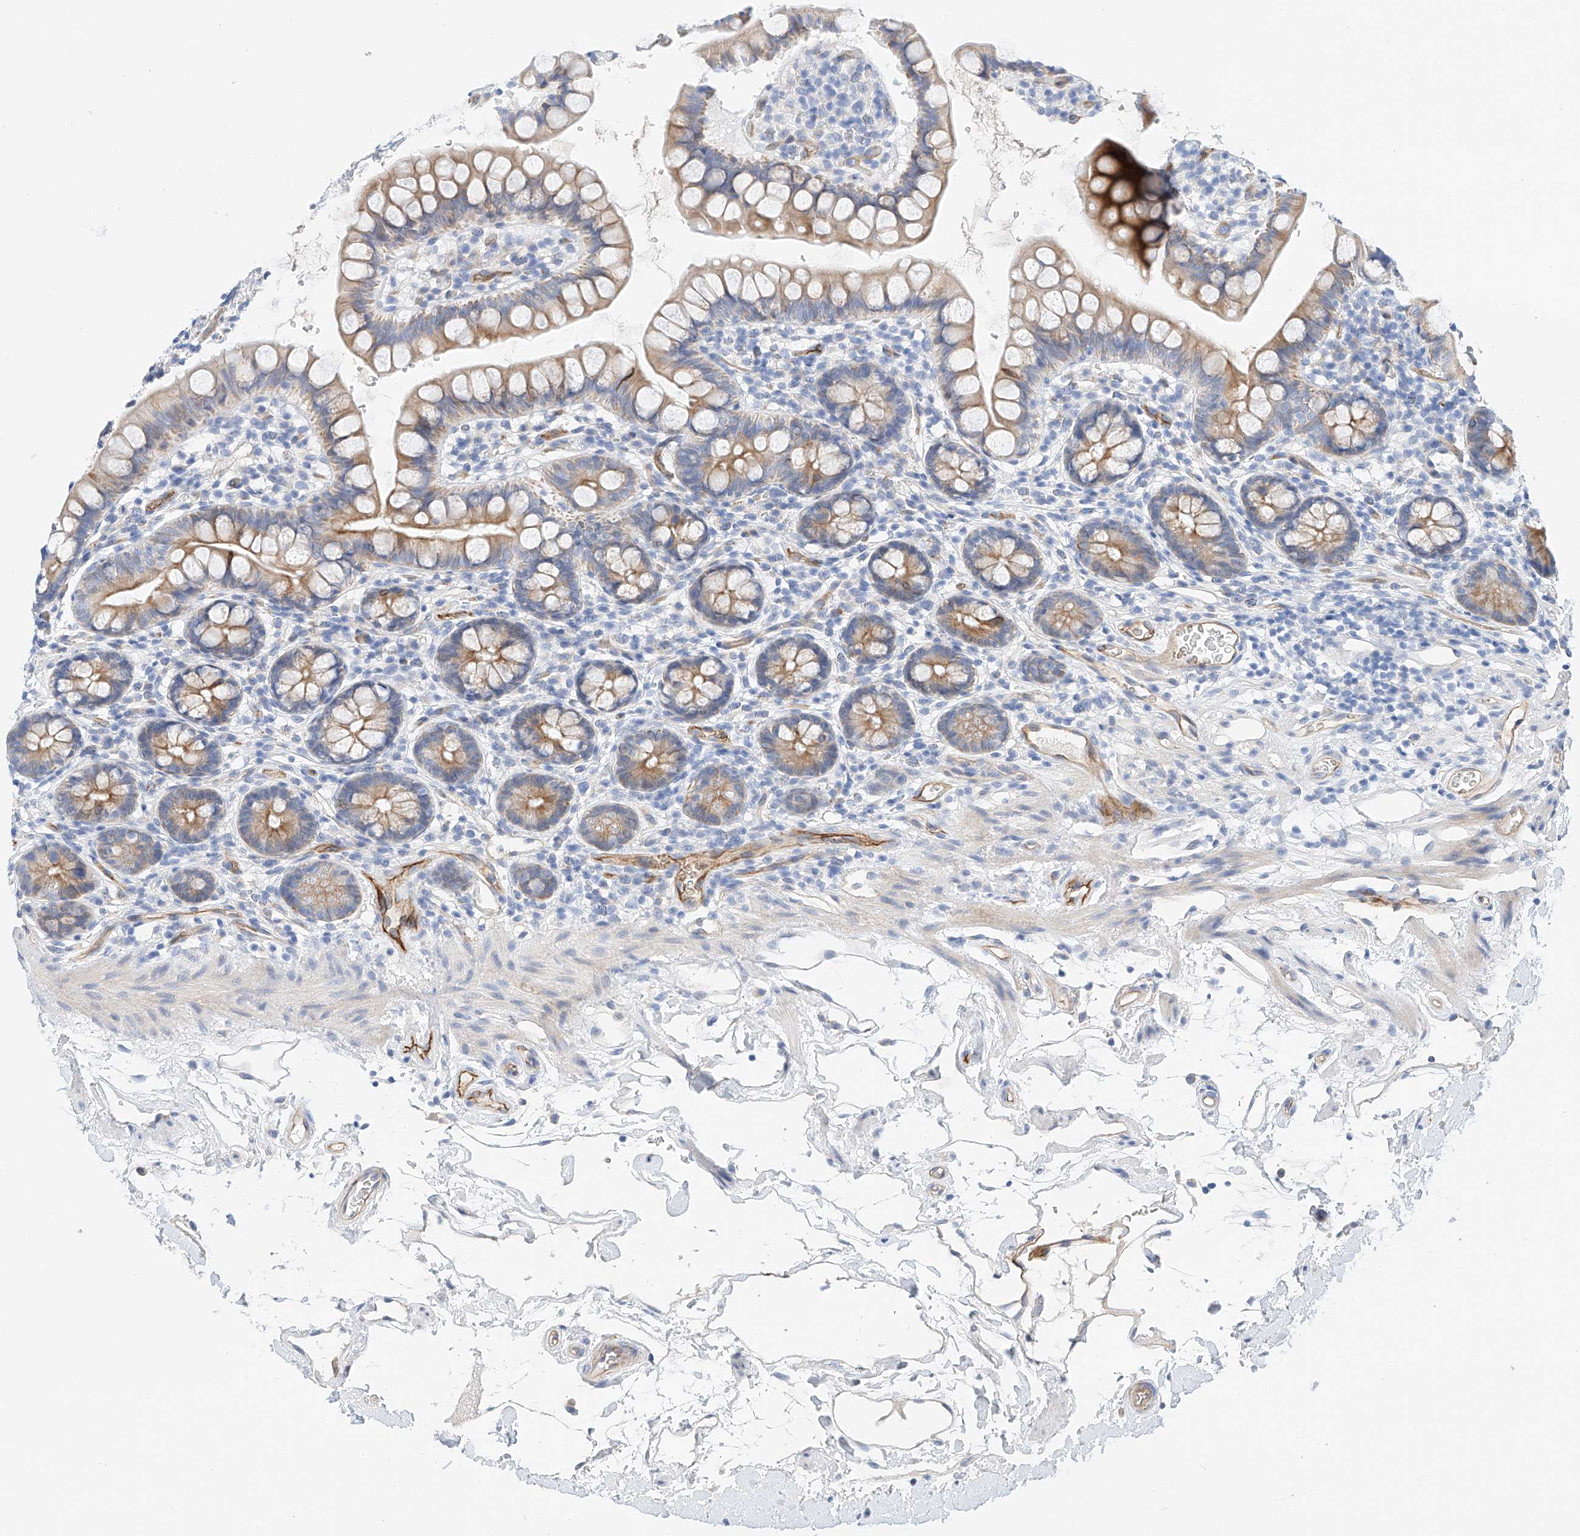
{"staining": {"intensity": "moderate", "quantity": "<25%", "location": "cytoplasmic/membranous"}, "tissue": "small intestine", "cell_type": "Glandular cells", "image_type": "normal", "snomed": [{"axis": "morphology", "description": "Normal tissue, NOS"}, {"axis": "topography", "description": "Small intestine"}], "caption": "IHC micrograph of normal small intestine stained for a protein (brown), which exhibits low levels of moderate cytoplasmic/membranous positivity in approximately <25% of glandular cells.", "gene": "SBSPON", "patient": {"sex": "female", "age": 84}}